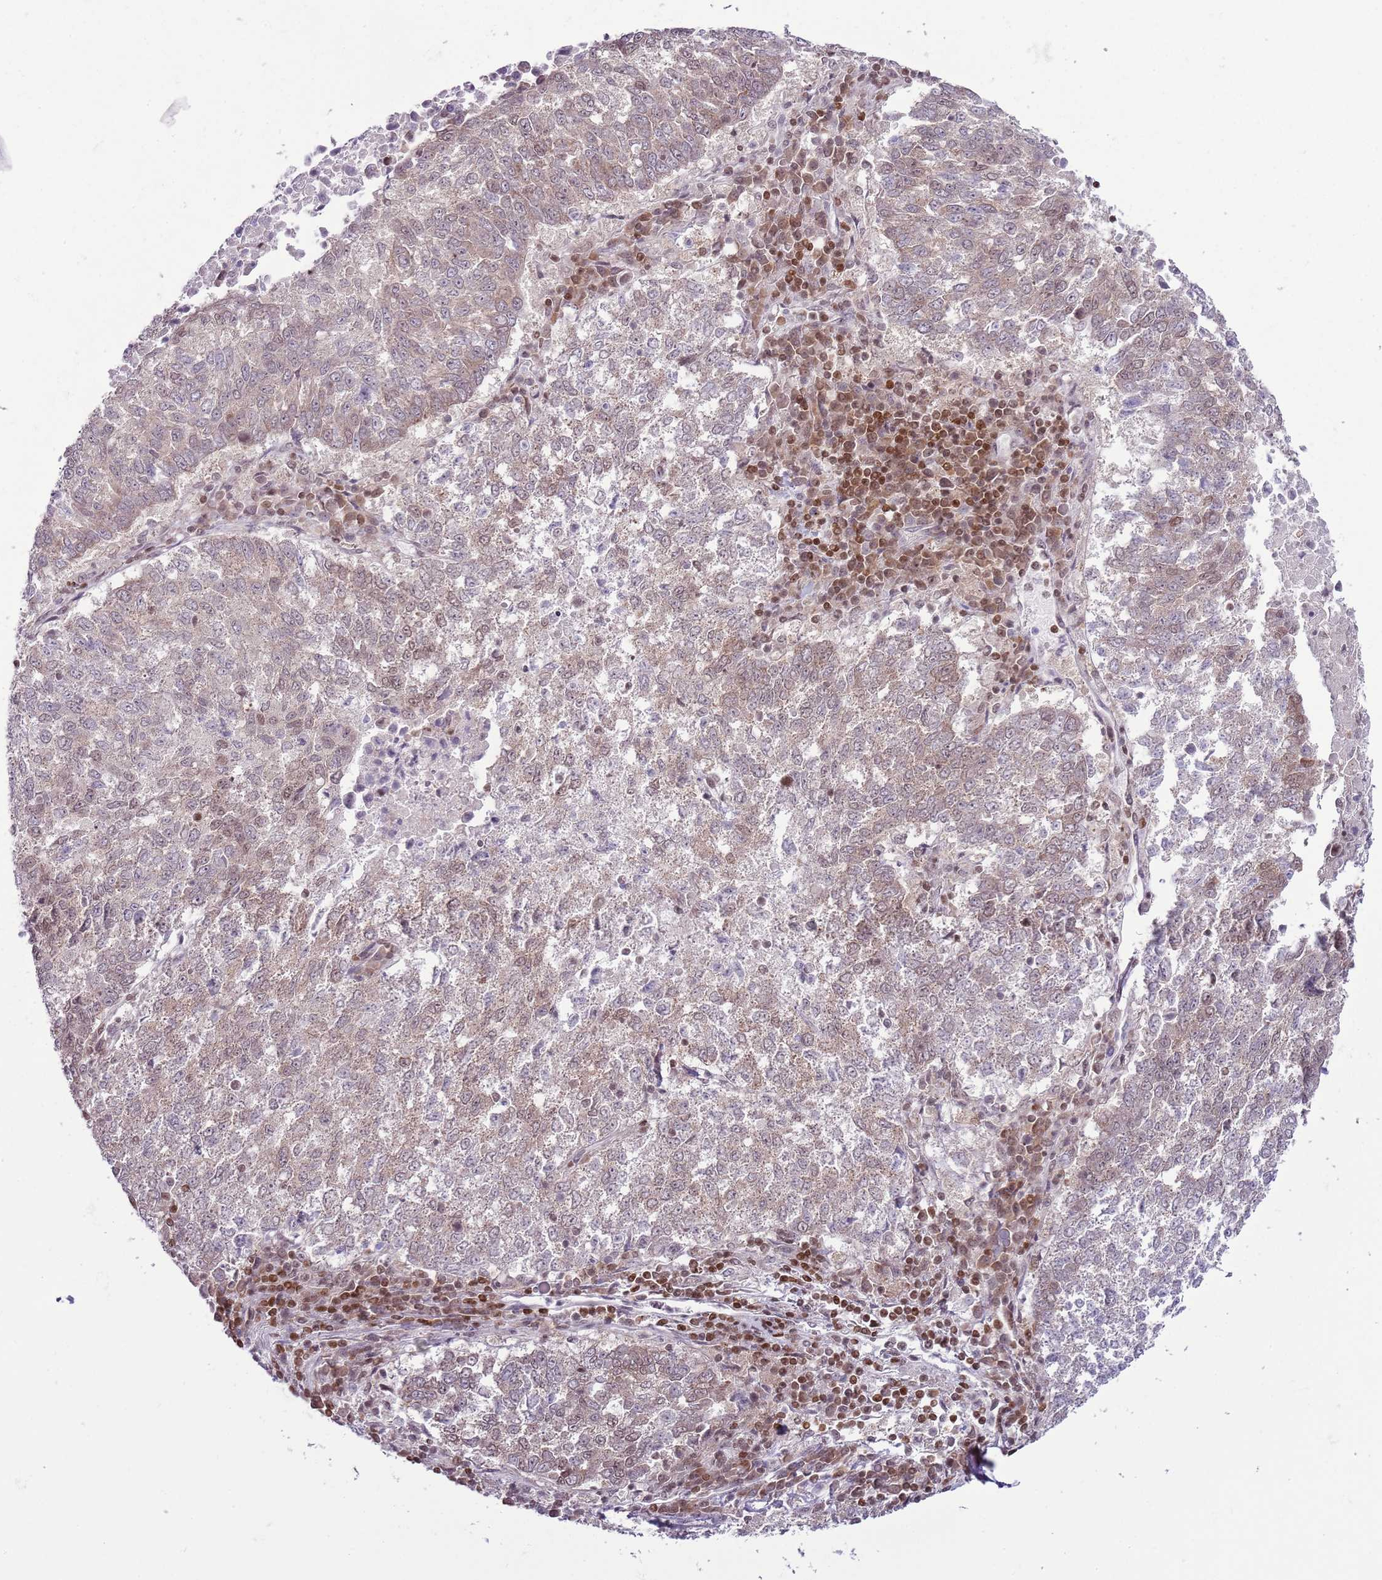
{"staining": {"intensity": "weak", "quantity": "25%-75%", "location": "cytoplasmic/membranous,nuclear"}, "tissue": "lung cancer", "cell_type": "Tumor cells", "image_type": "cancer", "snomed": [{"axis": "morphology", "description": "Squamous cell carcinoma, NOS"}, {"axis": "topography", "description": "Lung"}], "caption": "Lung cancer (squamous cell carcinoma) stained with a brown dye displays weak cytoplasmic/membranous and nuclear positive positivity in approximately 25%-75% of tumor cells.", "gene": "SELENOH", "patient": {"sex": "male", "age": 73}}